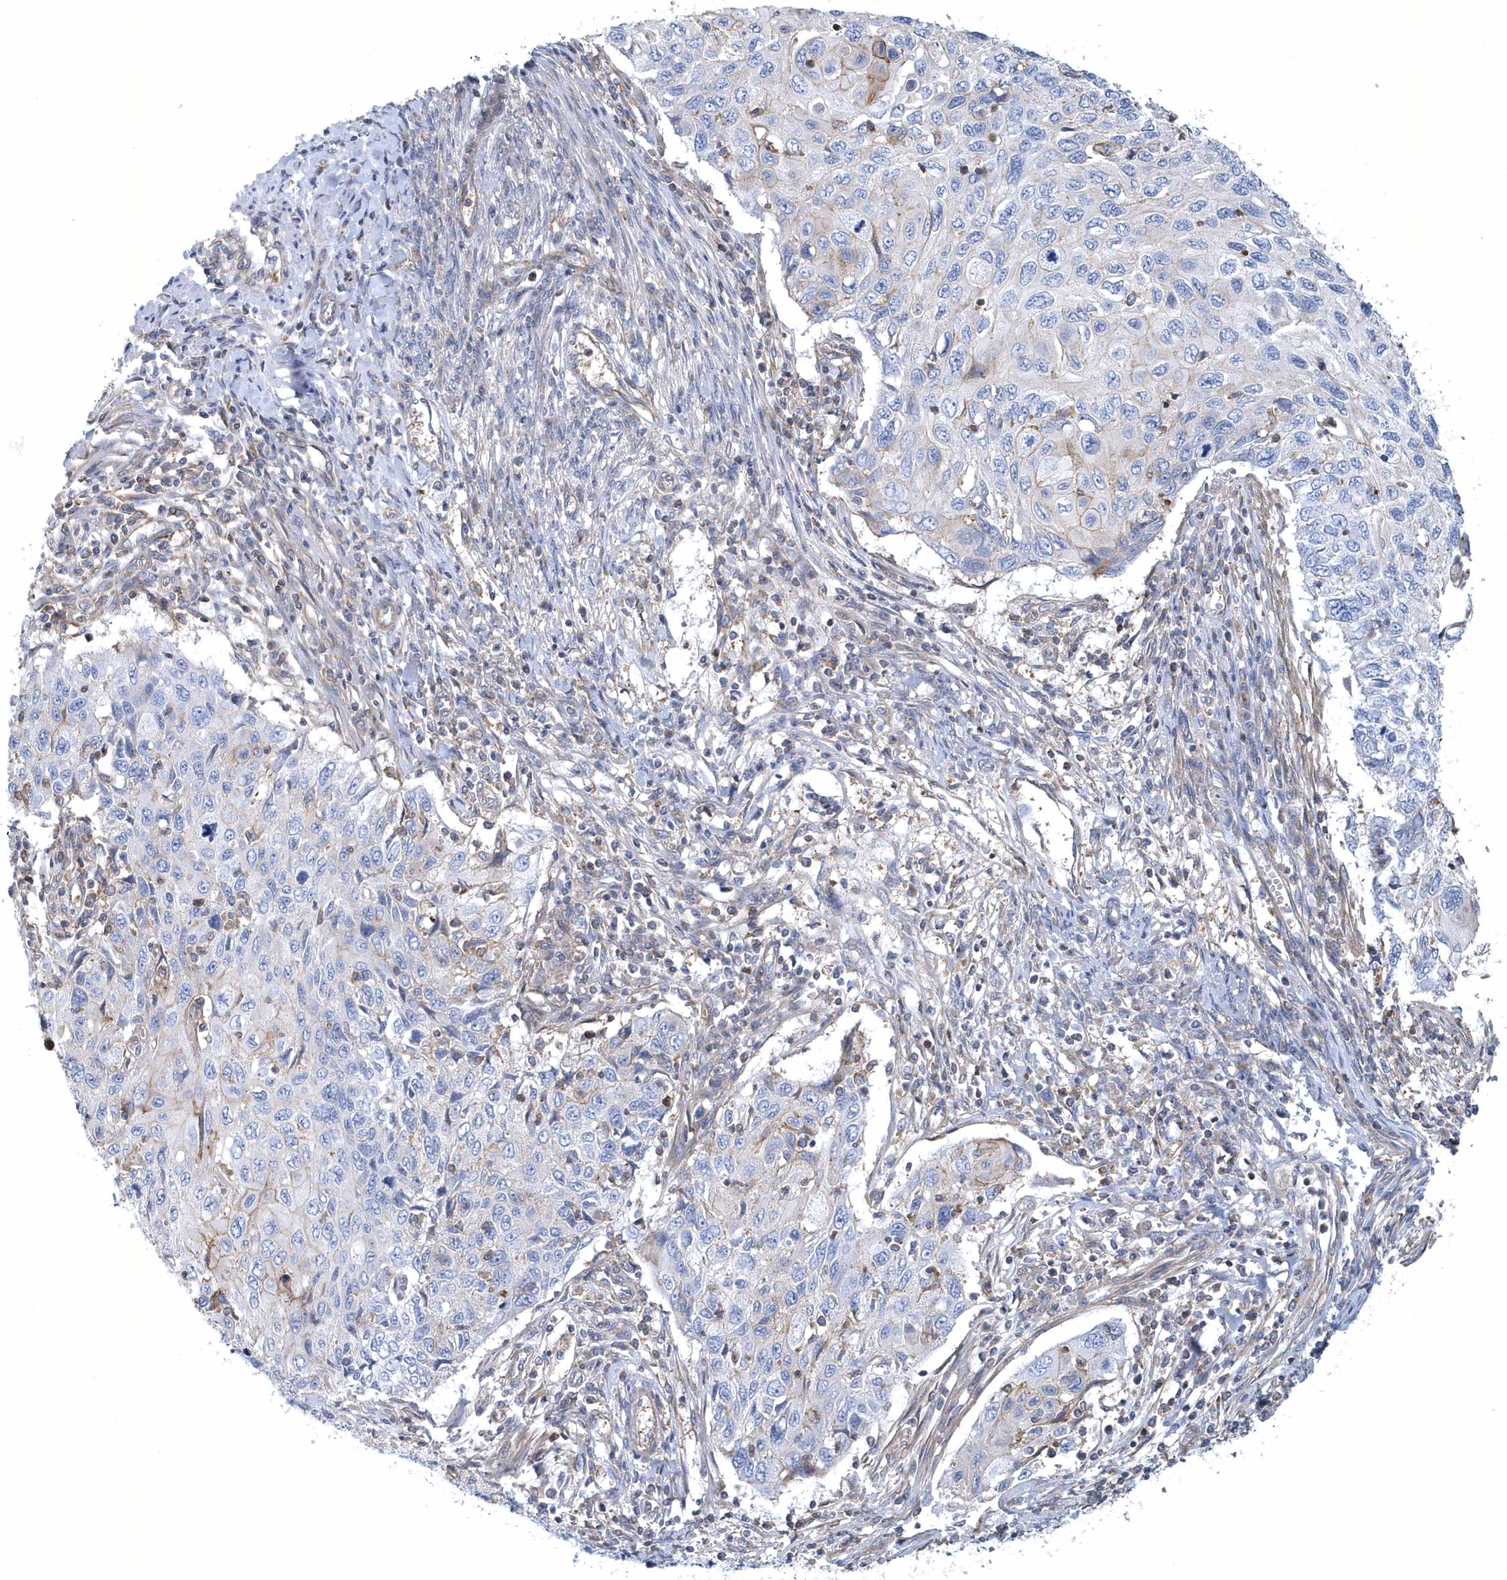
{"staining": {"intensity": "negative", "quantity": "none", "location": "none"}, "tissue": "cervical cancer", "cell_type": "Tumor cells", "image_type": "cancer", "snomed": [{"axis": "morphology", "description": "Squamous cell carcinoma, NOS"}, {"axis": "topography", "description": "Cervix"}], "caption": "High magnification brightfield microscopy of cervical cancer stained with DAB (brown) and counterstained with hematoxylin (blue): tumor cells show no significant positivity.", "gene": "ARAP2", "patient": {"sex": "female", "age": 70}}